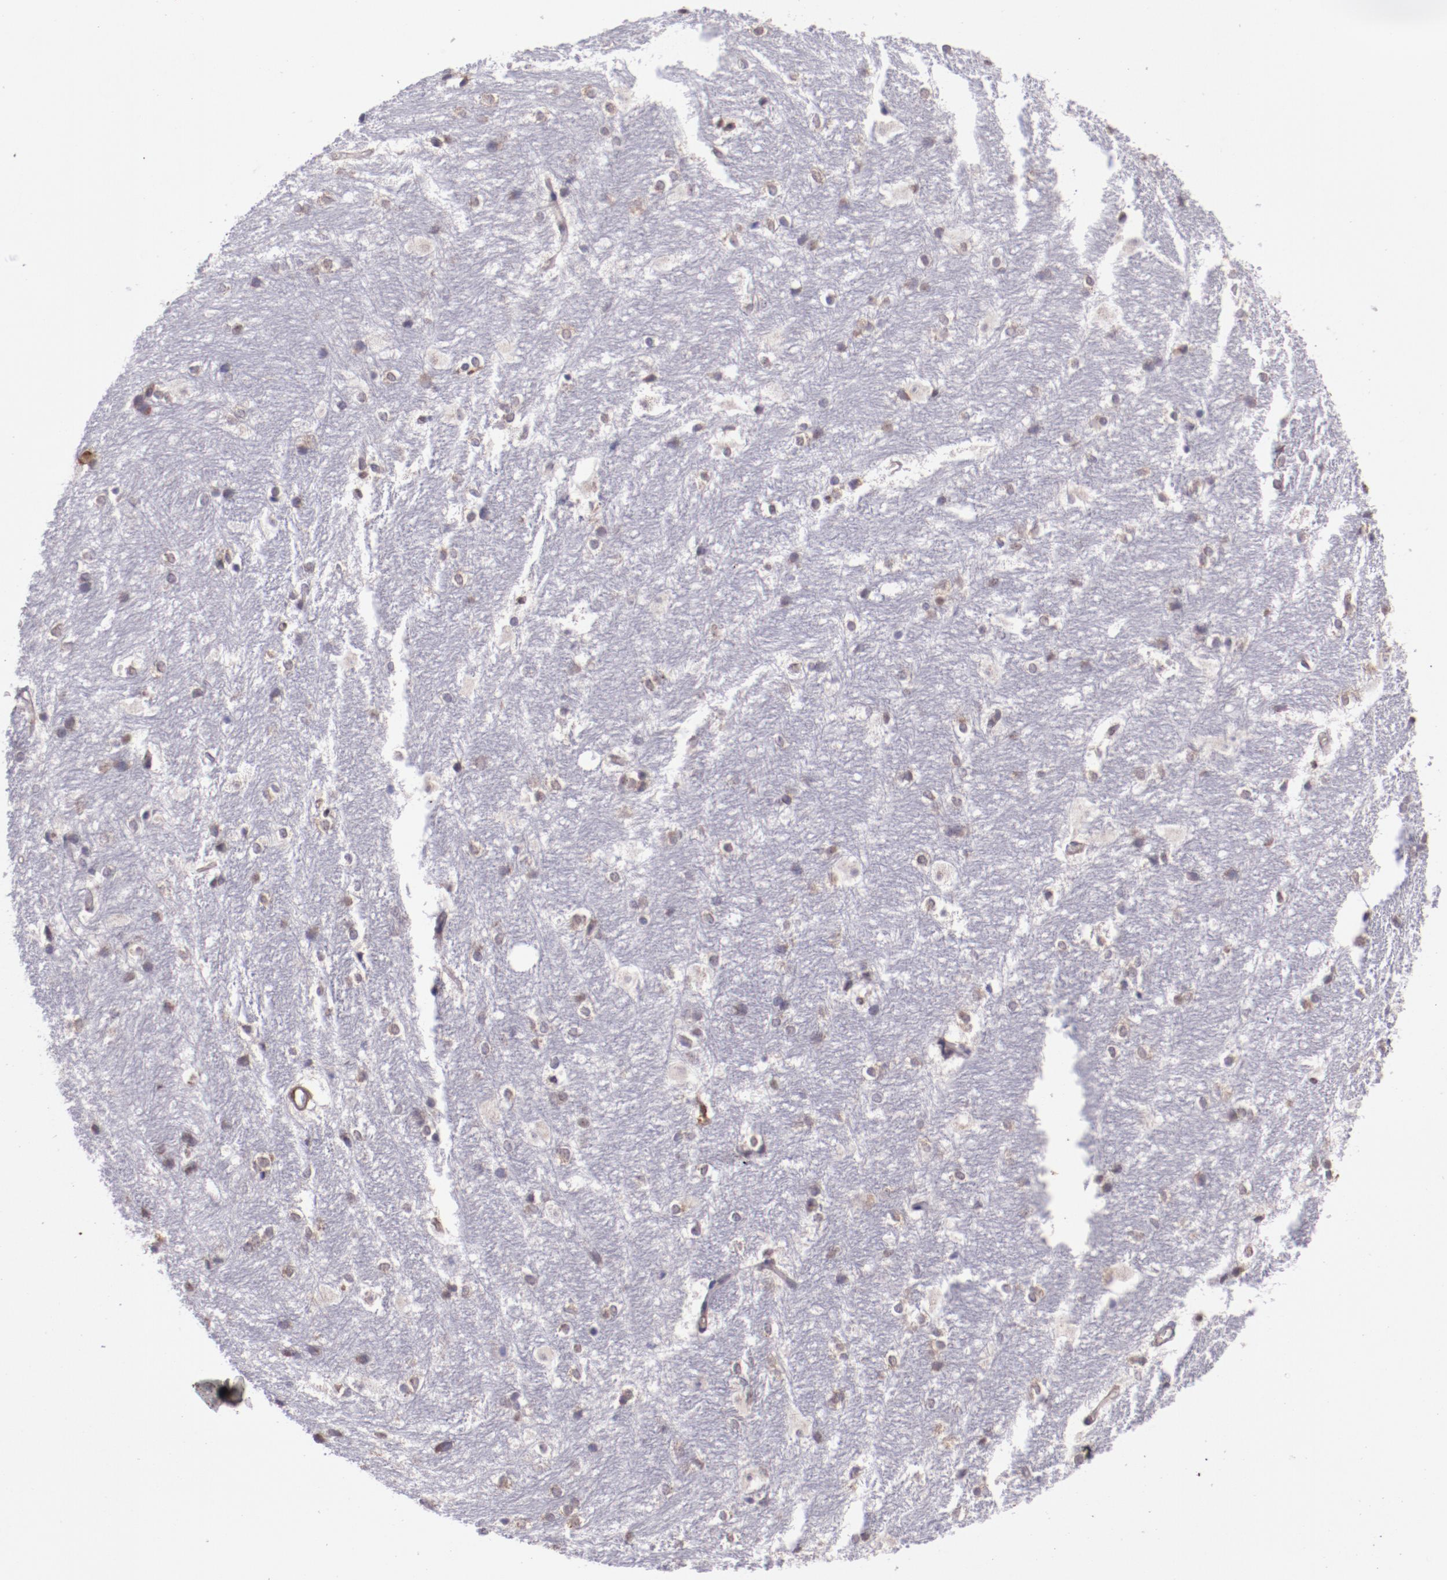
{"staining": {"intensity": "weak", "quantity": "<25%", "location": "cytoplasmic/membranous"}, "tissue": "hippocampus", "cell_type": "Glial cells", "image_type": "normal", "snomed": [{"axis": "morphology", "description": "Normal tissue, NOS"}, {"axis": "topography", "description": "Hippocampus"}], "caption": "Immunohistochemistry histopathology image of normal hippocampus: hippocampus stained with DAB (3,3'-diaminobenzidine) displays no significant protein positivity in glial cells.", "gene": "ELF1", "patient": {"sex": "female", "age": 19}}